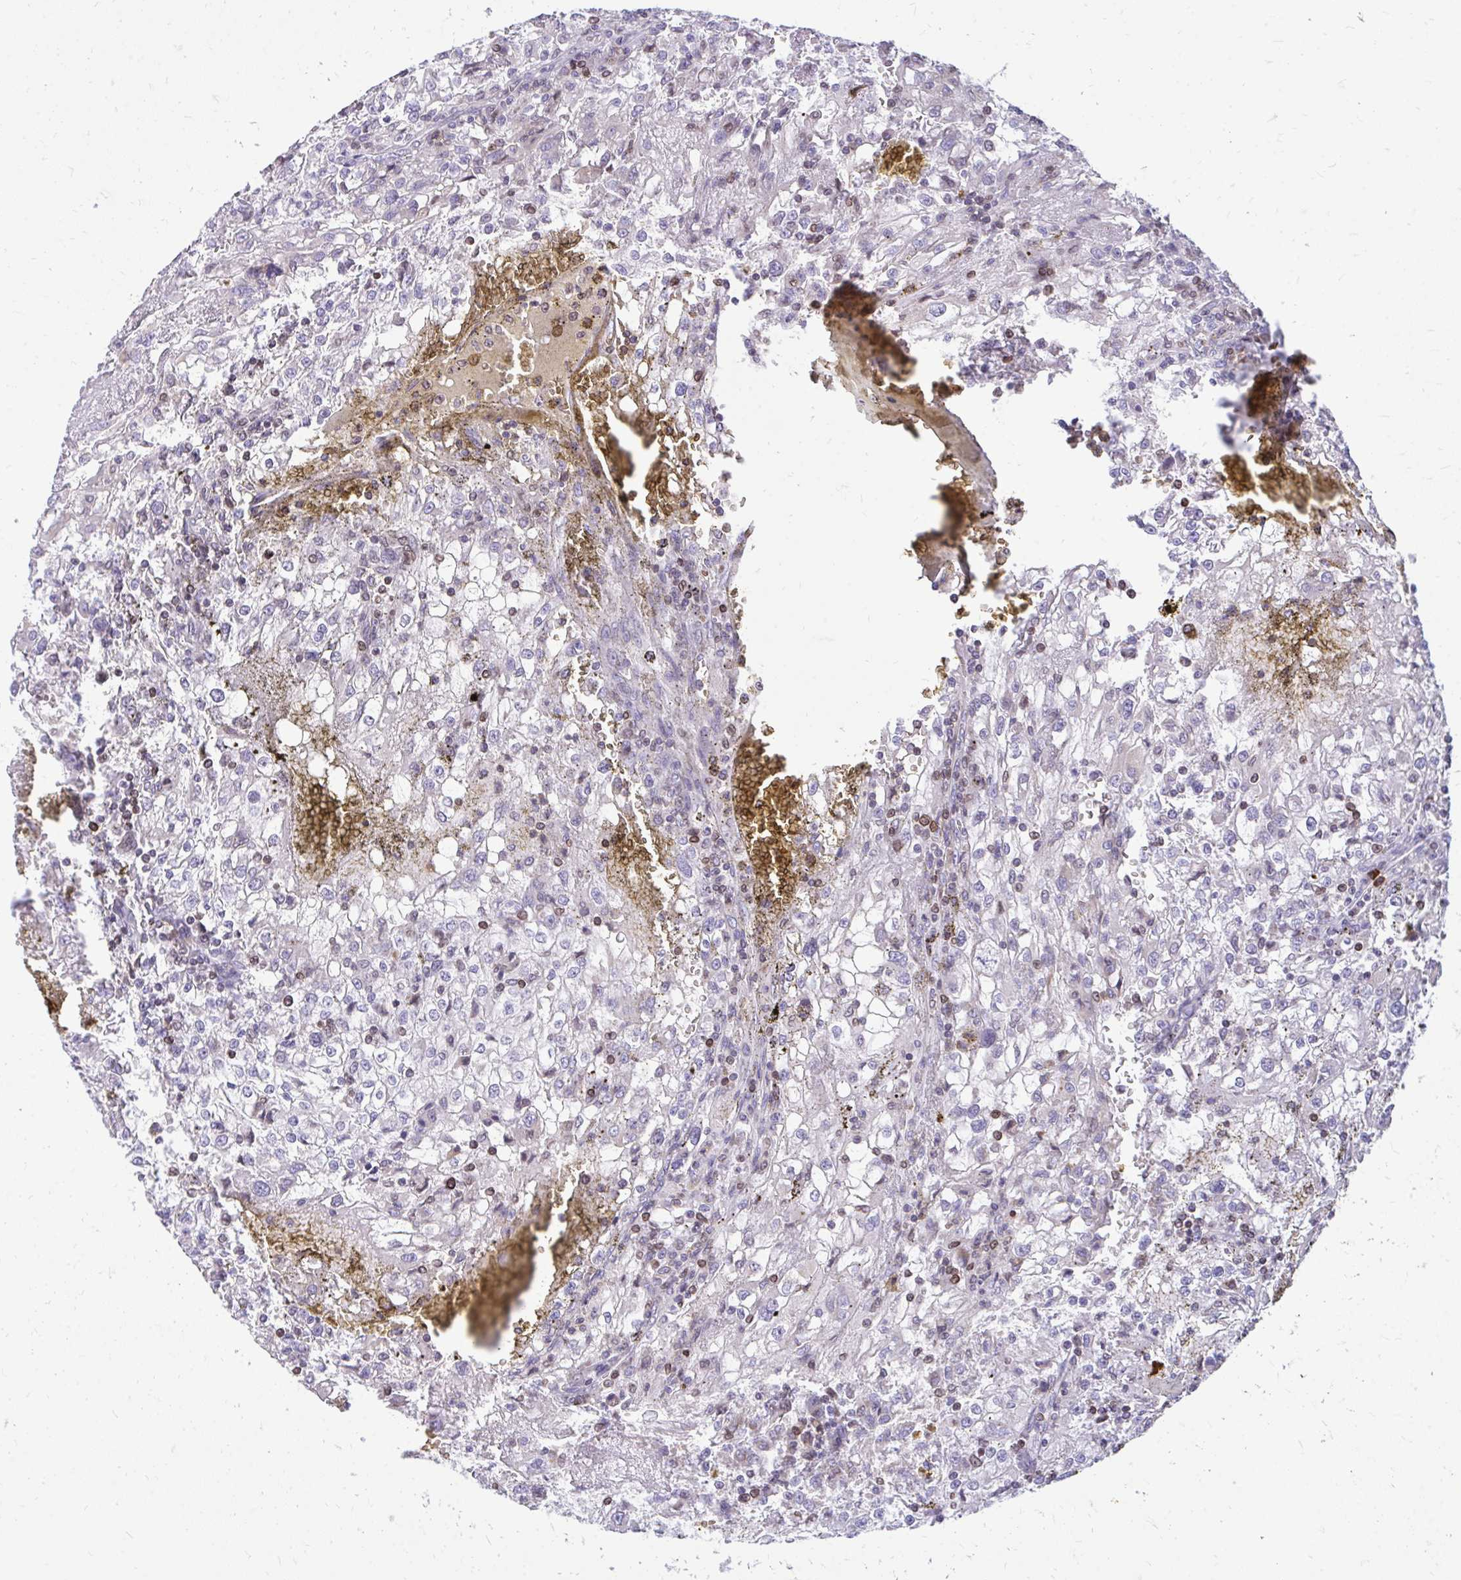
{"staining": {"intensity": "negative", "quantity": "none", "location": "none"}, "tissue": "renal cancer", "cell_type": "Tumor cells", "image_type": "cancer", "snomed": [{"axis": "morphology", "description": "Adenocarcinoma, NOS"}, {"axis": "topography", "description": "Kidney"}], "caption": "IHC histopathology image of human renal adenocarcinoma stained for a protein (brown), which demonstrates no positivity in tumor cells. (DAB (3,3'-diaminobenzidine) IHC, high magnification).", "gene": "RPS6KA2", "patient": {"sex": "female", "age": 74}}